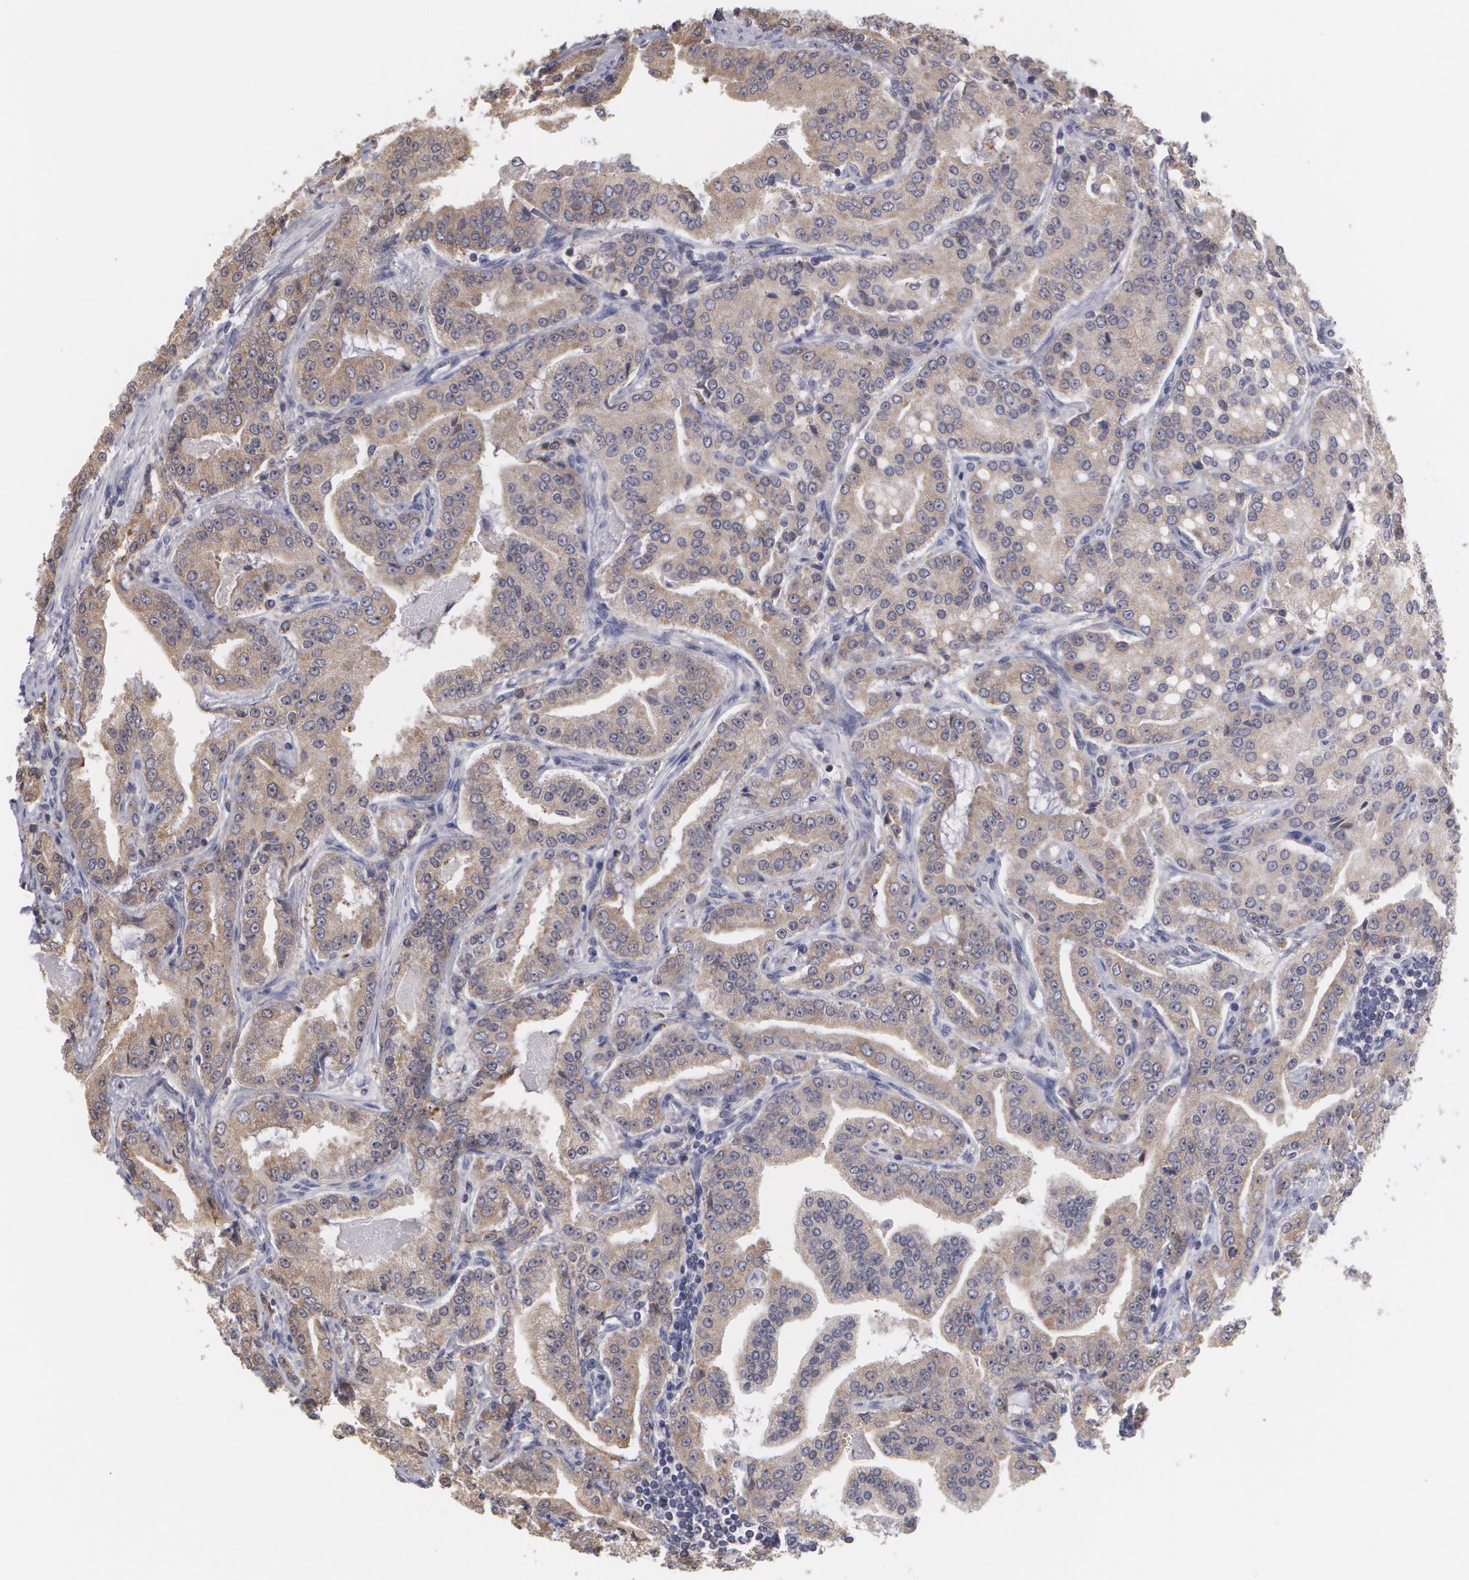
{"staining": {"intensity": "moderate", "quantity": ">75%", "location": "cytoplasmic/membranous"}, "tissue": "prostate cancer", "cell_type": "Tumor cells", "image_type": "cancer", "snomed": [{"axis": "morphology", "description": "Adenocarcinoma, Medium grade"}, {"axis": "topography", "description": "Prostate"}], "caption": "This micrograph shows IHC staining of human prostate cancer, with medium moderate cytoplasmic/membranous staining in about >75% of tumor cells.", "gene": "MTHFD1", "patient": {"sex": "male", "age": 72}}